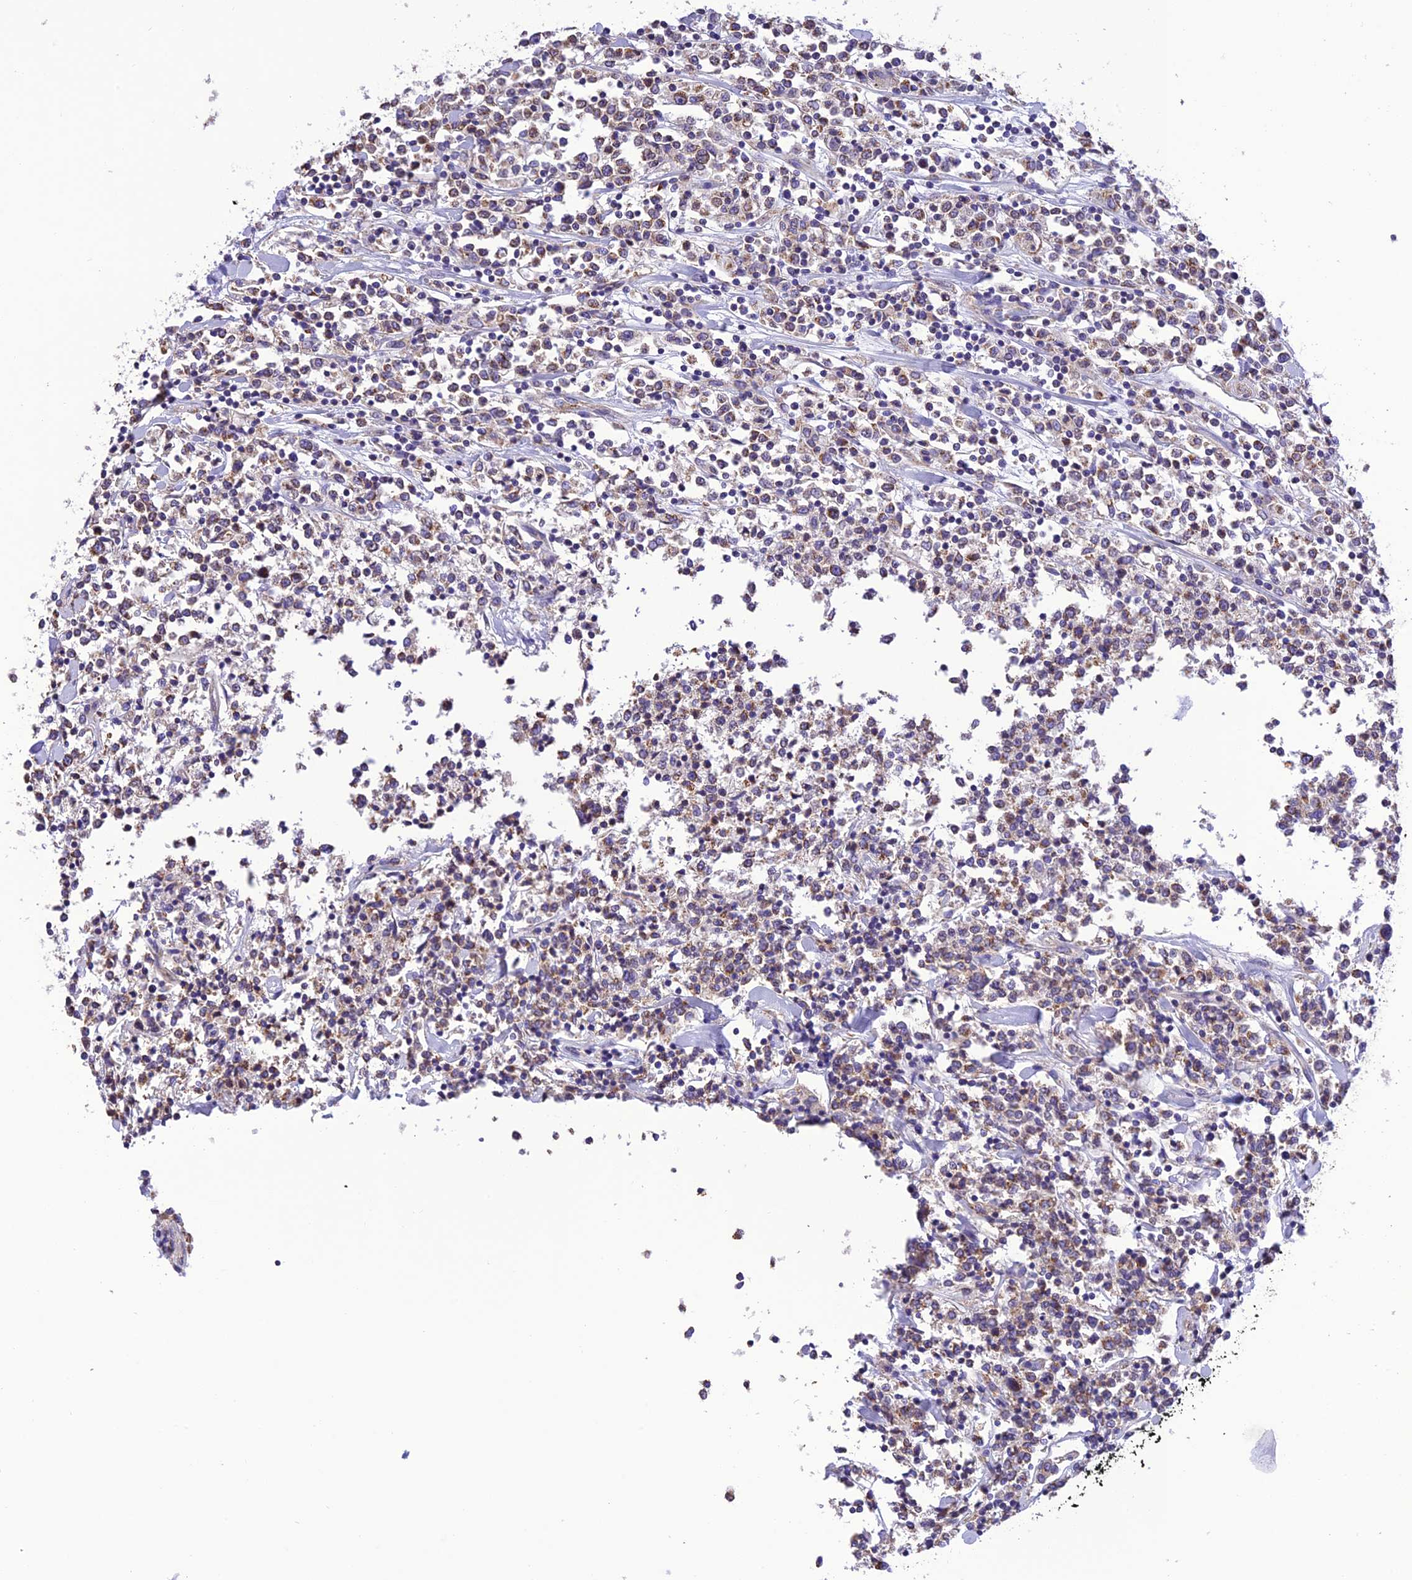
{"staining": {"intensity": "moderate", "quantity": "25%-75%", "location": "cytoplasmic/membranous"}, "tissue": "lymphoma", "cell_type": "Tumor cells", "image_type": "cancer", "snomed": [{"axis": "morphology", "description": "Malignant lymphoma, non-Hodgkin's type, Low grade"}, {"axis": "topography", "description": "Small intestine"}], "caption": "An IHC photomicrograph of neoplastic tissue is shown. Protein staining in brown labels moderate cytoplasmic/membranous positivity in lymphoma within tumor cells.", "gene": "MAP3K12", "patient": {"sex": "female", "age": 59}}